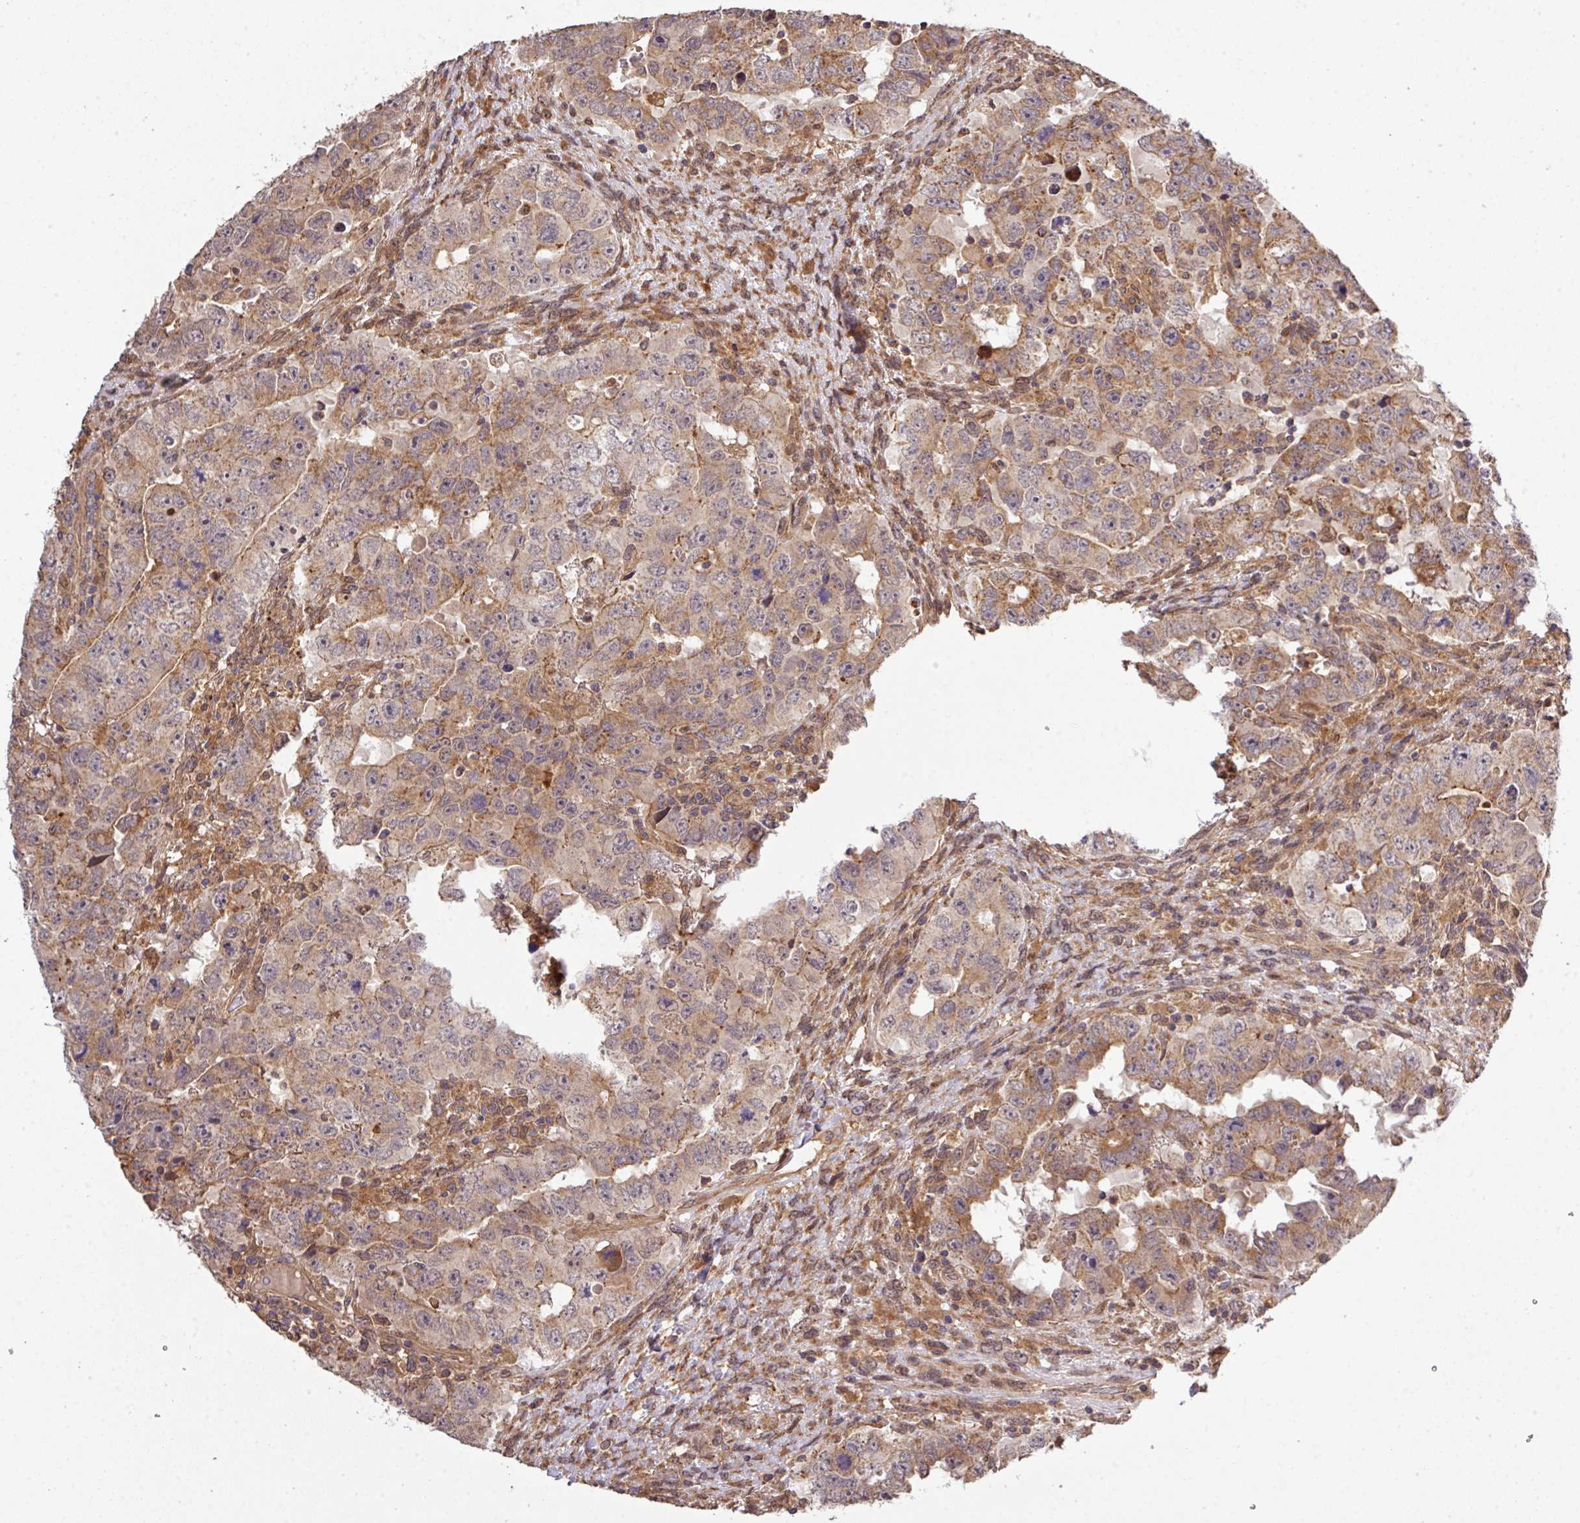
{"staining": {"intensity": "moderate", "quantity": "<25%", "location": "cytoplasmic/membranous"}, "tissue": "testis cancer", "cell_type": "Tumor cells", "image_type": "cancer", "snomed": [{"axis": "morphology", "description": "Carcinoma, Embryonal, NOS"}, {"axis": "topography", "description": "Testis"}], "caption": "This is a micrograph of immunohistochemistry (IHC) staining of embryonal carcinoma (testis), which shows moderate expression in the cytoplasmic/membranous of tumor cells.", "gene": "ARPIN", "patient": {"sex": "male", "age": 24}}